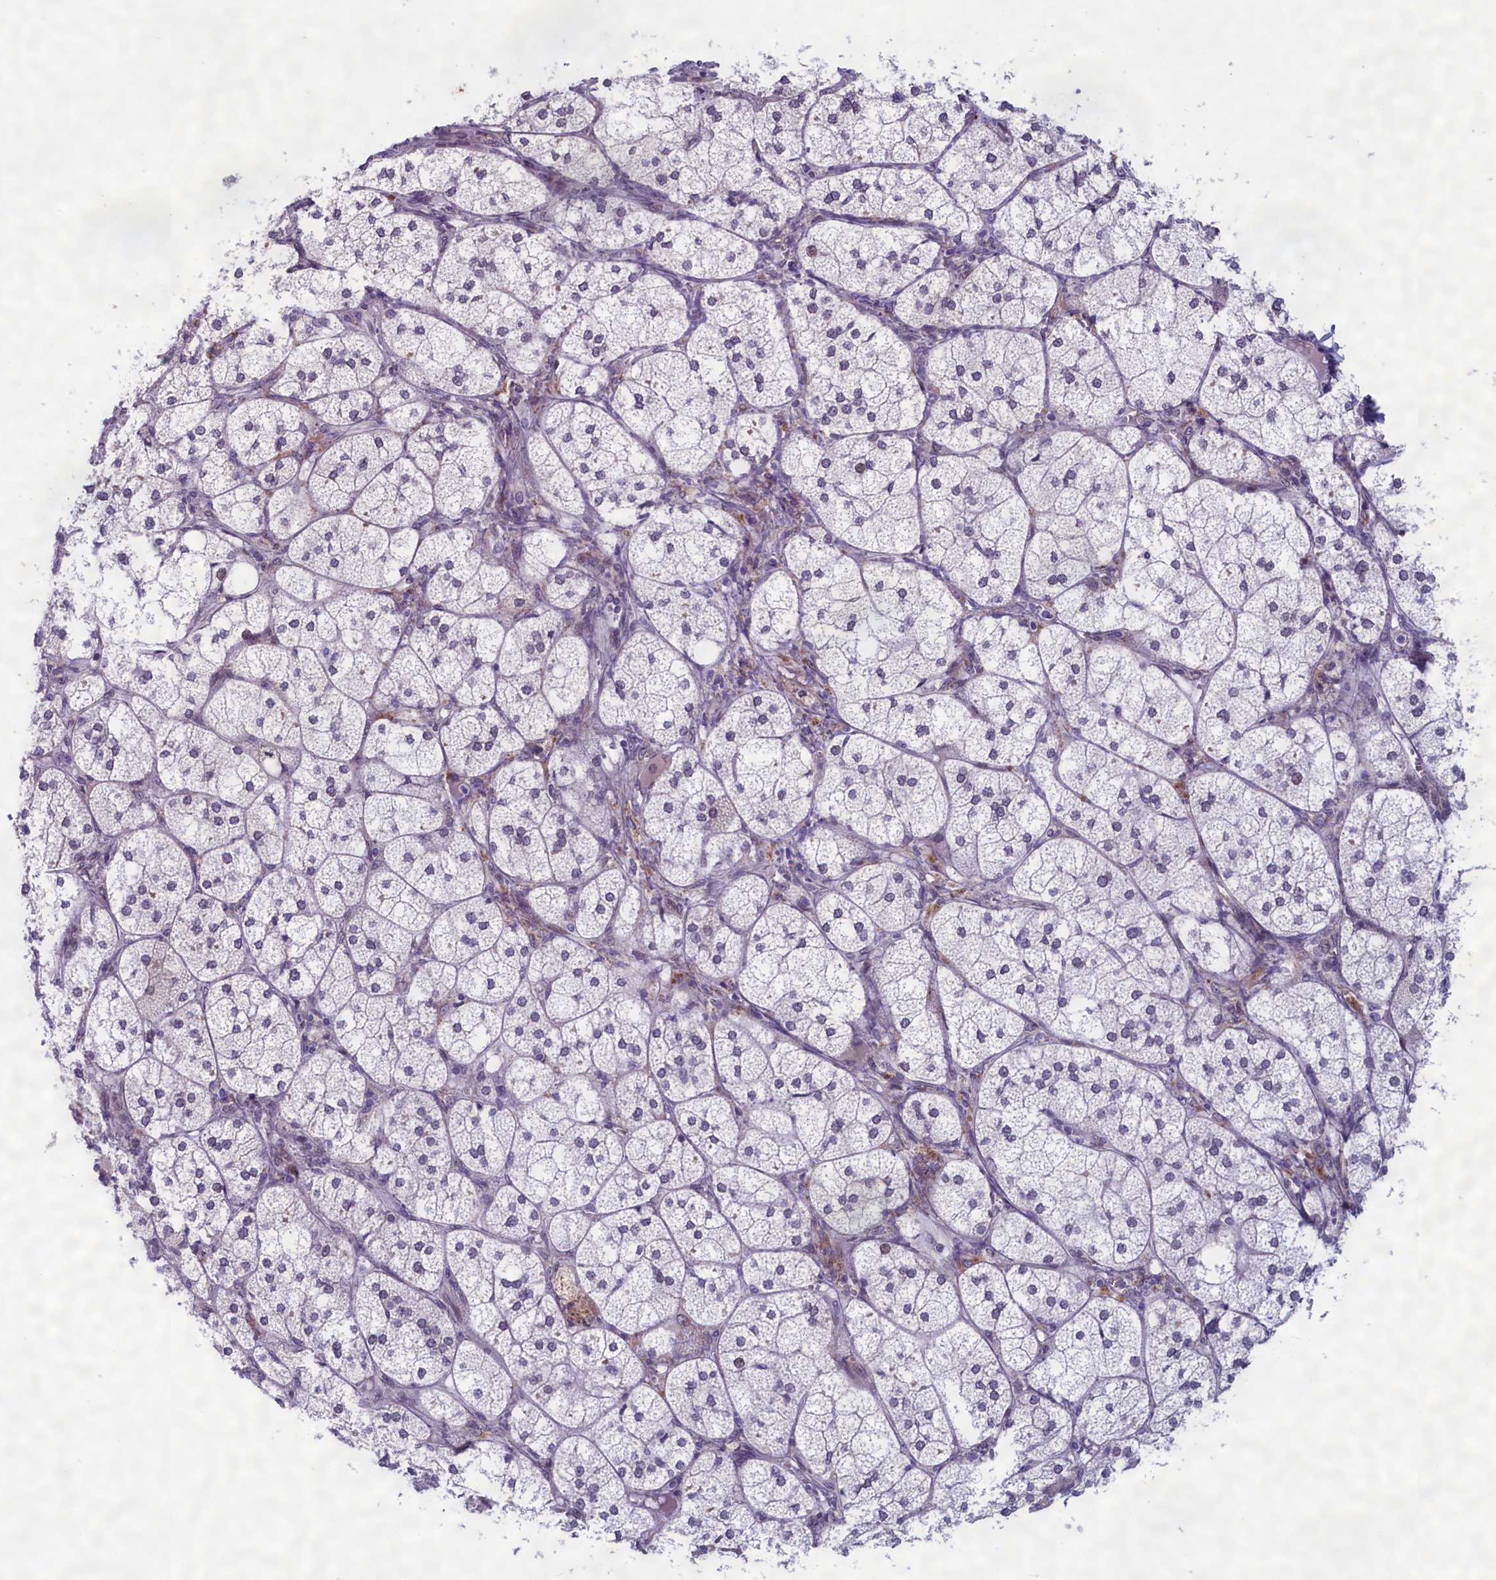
{"staining": {"intensity": "moderate", "quantity": "25%-75%", "location": "nuclear"}, "tissue": "adrenal gland", "cell_type": "Glandular cells", "image_type": "normal", "snomed": [{"axis": "morphology", "description": "Normal tissue, NOS"}, {"axis": "topography", "description": "Adrenal gland"}], "caption": "Immunohistochemistry (IHC) micrograph of benign adrenal gland stained for a protein (brown), which displays medium levels of moderate nuclear expression in about 25%-75% of glandular cells.", "gene": "GPSM1", "patient": {"sex": "female", "age": 61}}